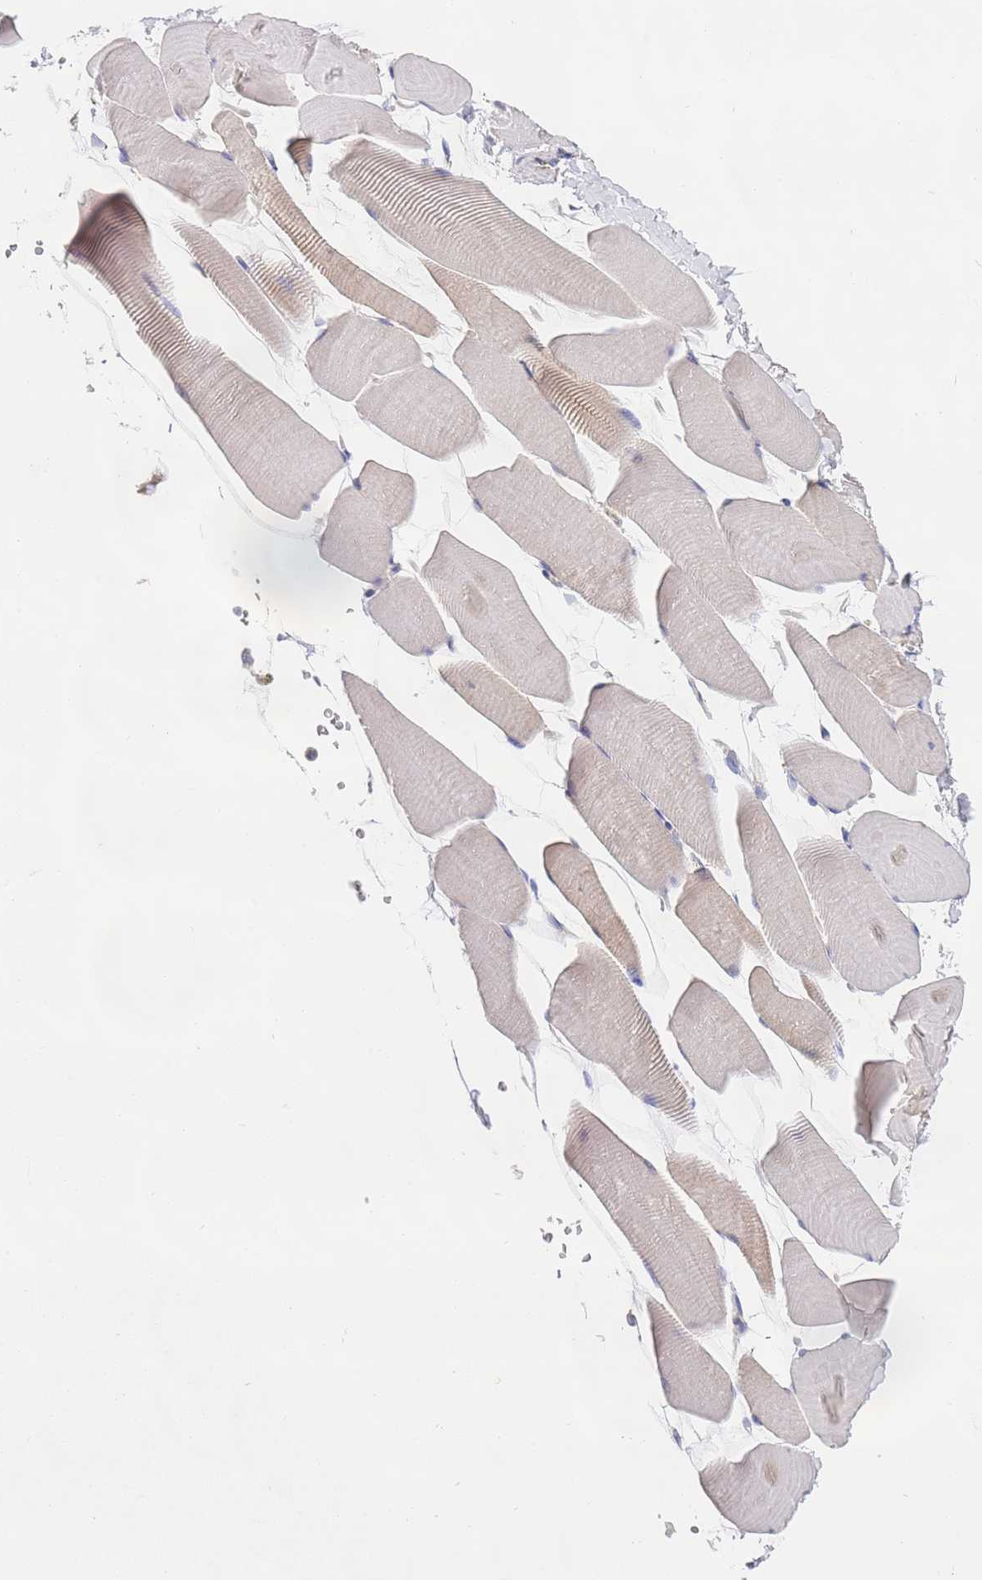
{"staining": {"intensity": "weak", "quantity": "25%-75%", "location": "cytoplasmic/membranous"}, "tissue": "skeletal muscle", "cell_type": "Myocytes", "image_type": "normal", "snomed": [{"axis": "morphology", "description": "Normal tissue, NOS"}, {"axis": "topography", "description": "Skeletal muscle"}], "caption": "Protein expression analysis of unremarkable skeletal muscle displays weak cytoplasmic/membranous staining in approximately 25%-75% of myocytes.", "gene": "PWWP3A", "patient": {"sex": "male", "age": 25}}